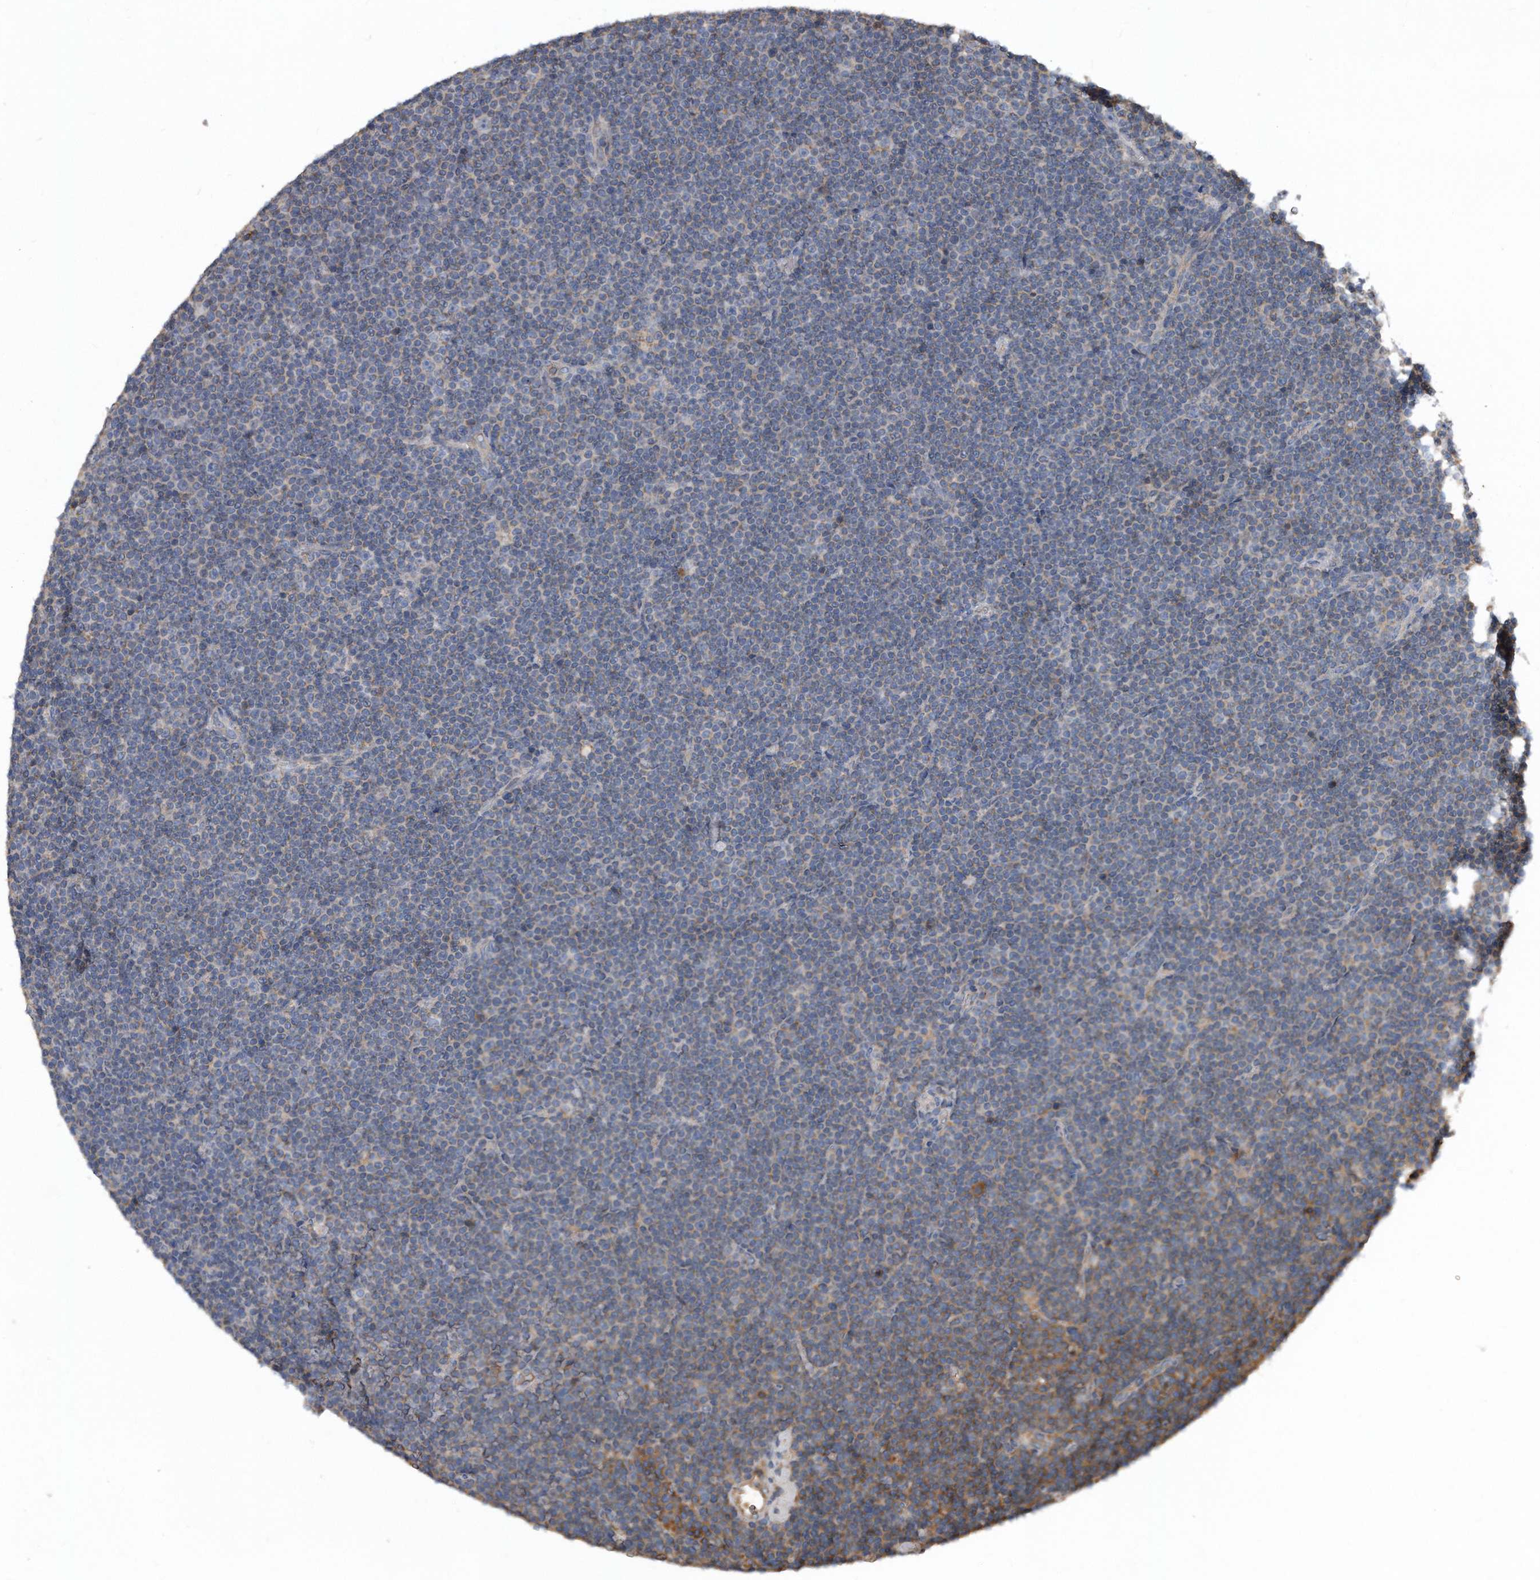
{"staining": {"intensity": "negative", "quantity": "none", "location": "none"}, "tissue": "lymphoma", "cell_type": "Tumor cells", "image_type": "cancer", "snomed": [{"axis": "morphology", "description": "Malignant lymphoma, non-Hodgkin's type, Low grade"}, {"axis": "topography", "description": "Lymph node"}], "caption": "IHC histopathology image of human low-grade malignant lymphoma, non-Hodgkin's type stained for a protein (brown), which displays no staining in tumor cells.", "gene": "SDHA", "patient": {"sex": "female", "age": 67}}